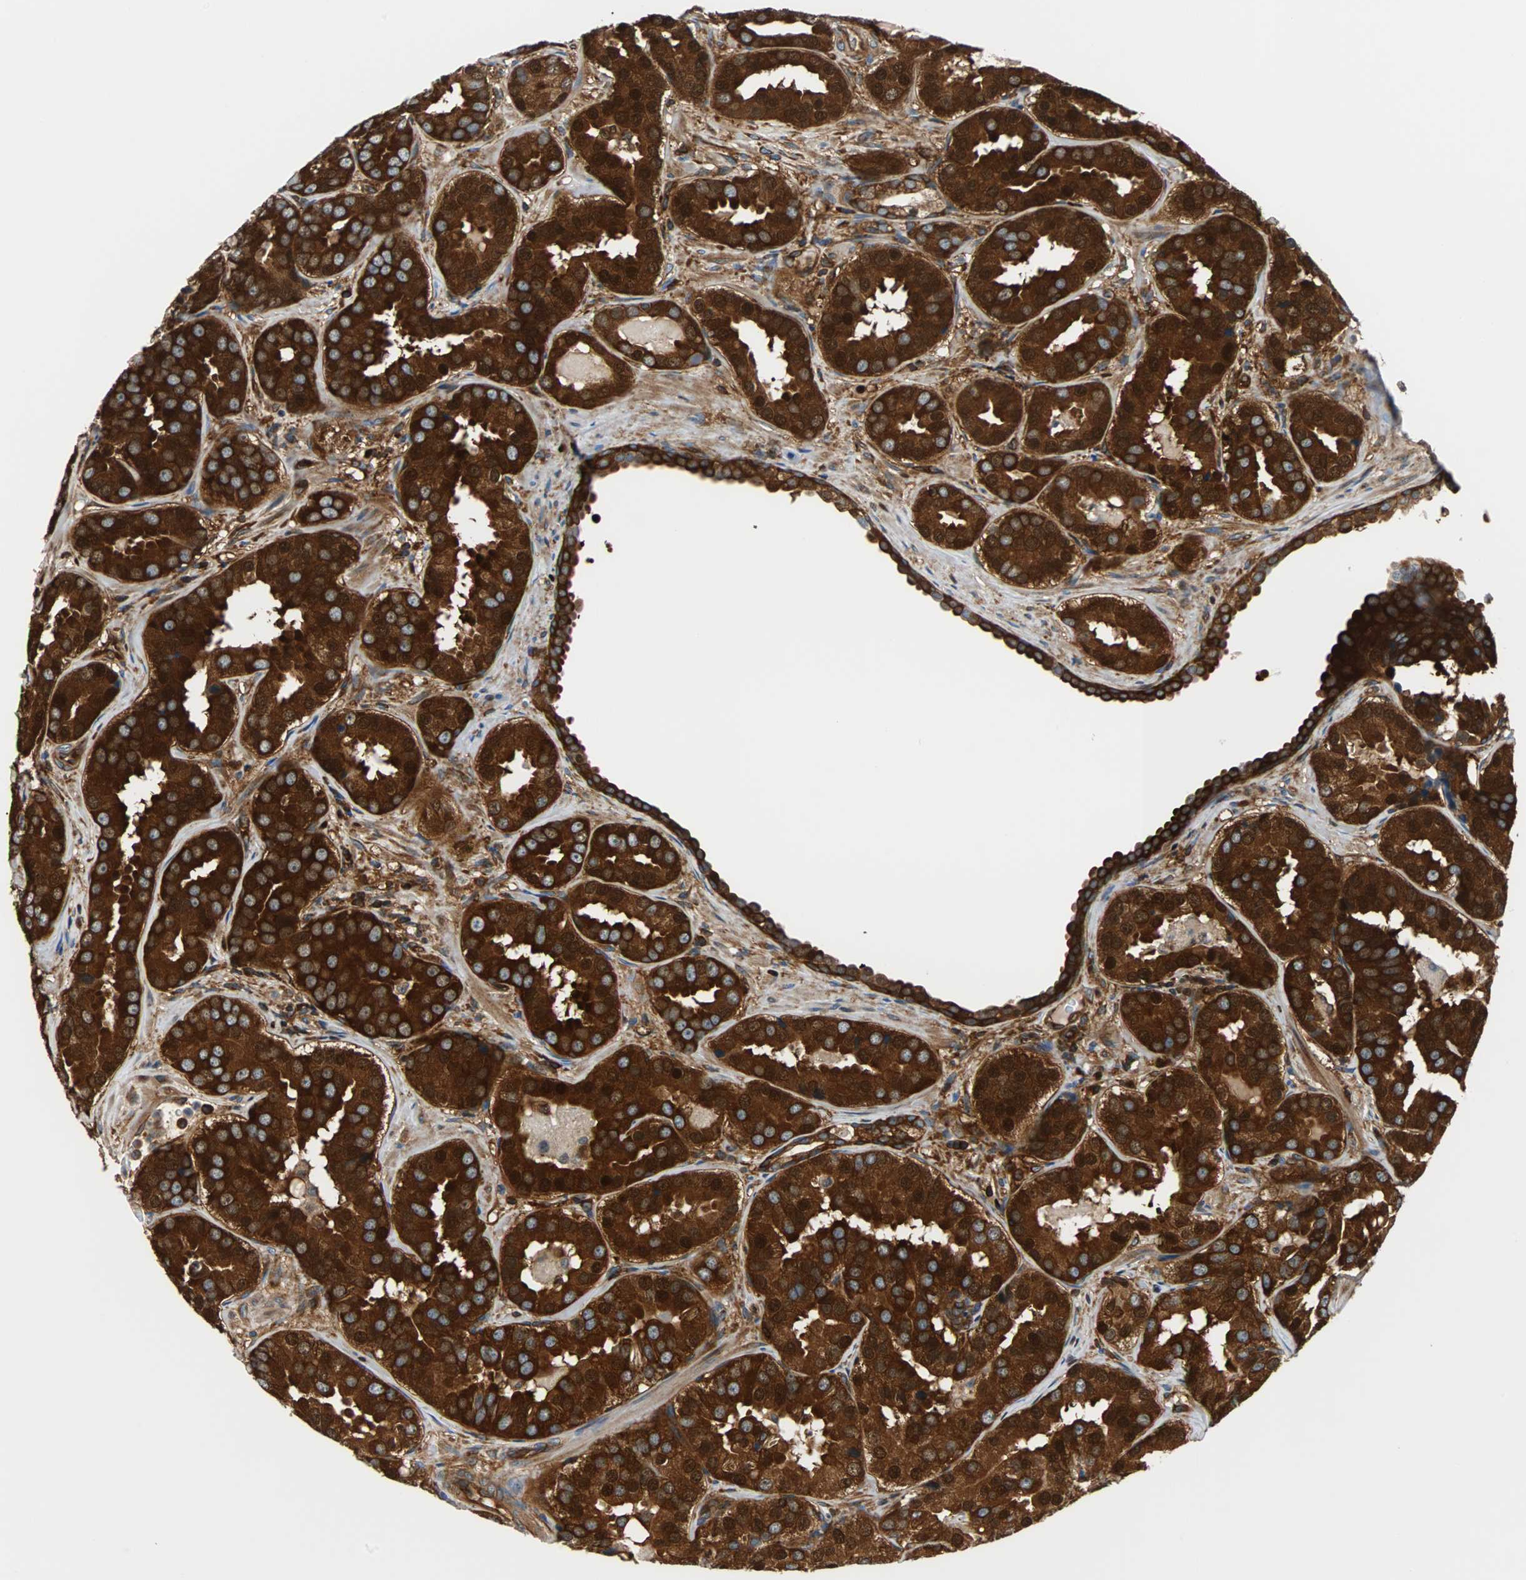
{"staining": {"intensity": "strong", "quantity": ">75%", "location": "cytoplasmic/membranous"}, "tissue": "prostate cancer", "cell_type": "Tumor cells", "image_type": "cancer", "snomed": [{"axis": "morphology", "description": "Adenocarcinoma, Low grade"}, {"axis": "topography", "description": "Prostate"}], "caption": "Immunohistochemical staining of adenocarcinoma (low-grade) (prostate) exhibits high levels of strong cytoplasmic/membranous protein staining in approximately >75% of tumor cells.", "gene": "RELA", "patient": {"sex": "male", "age": 59}}